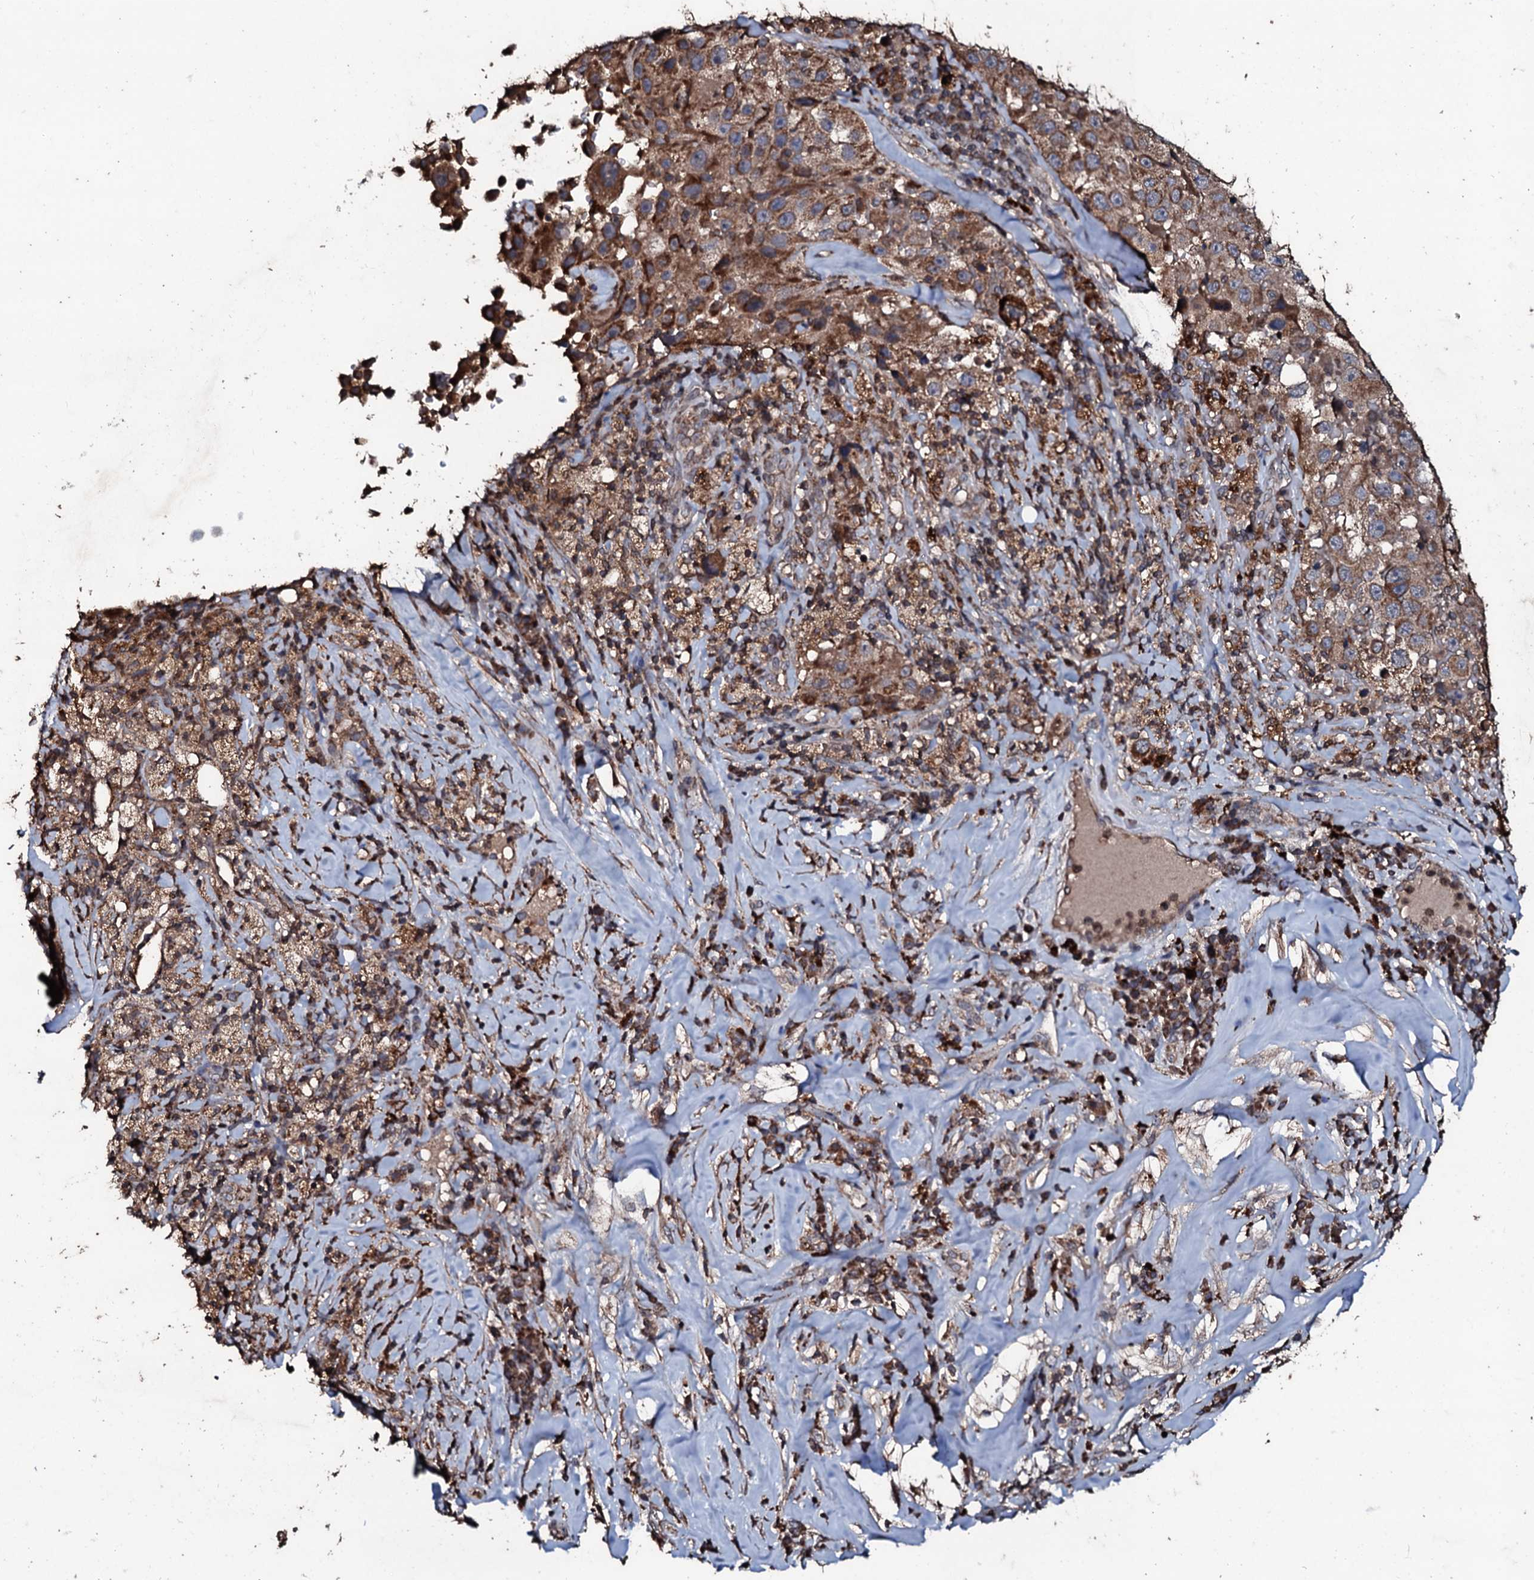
{"staining": {"intensity": "moderate", "quantity": ">75%", "location": "cytoplasmic/membranous"}, "tissue": "melanoma", "cell_type": "Tumor cells", "image_type": "cancer", "snomed": [{"axis": "morphology", "description": "Malignant melanoma, Metastatic site"}, {"axis": "topography", "description": "Lymph node"}], "caption": "Immunohistochemical staining of human malignant melanoma (metastatic site) exhibits moderate cytoplasmic/membranous protein positivity in approximately >75% of tumor cells. The staining was performed using DAB (3,3'-diaminobenzidine) to visualize the protein expression in brown, while the nuclei were stained in blue with hematoxylin (Magnification: 20x).", "gene": "SDHAF2", "patient": {"sex": "male", "age": 62}}